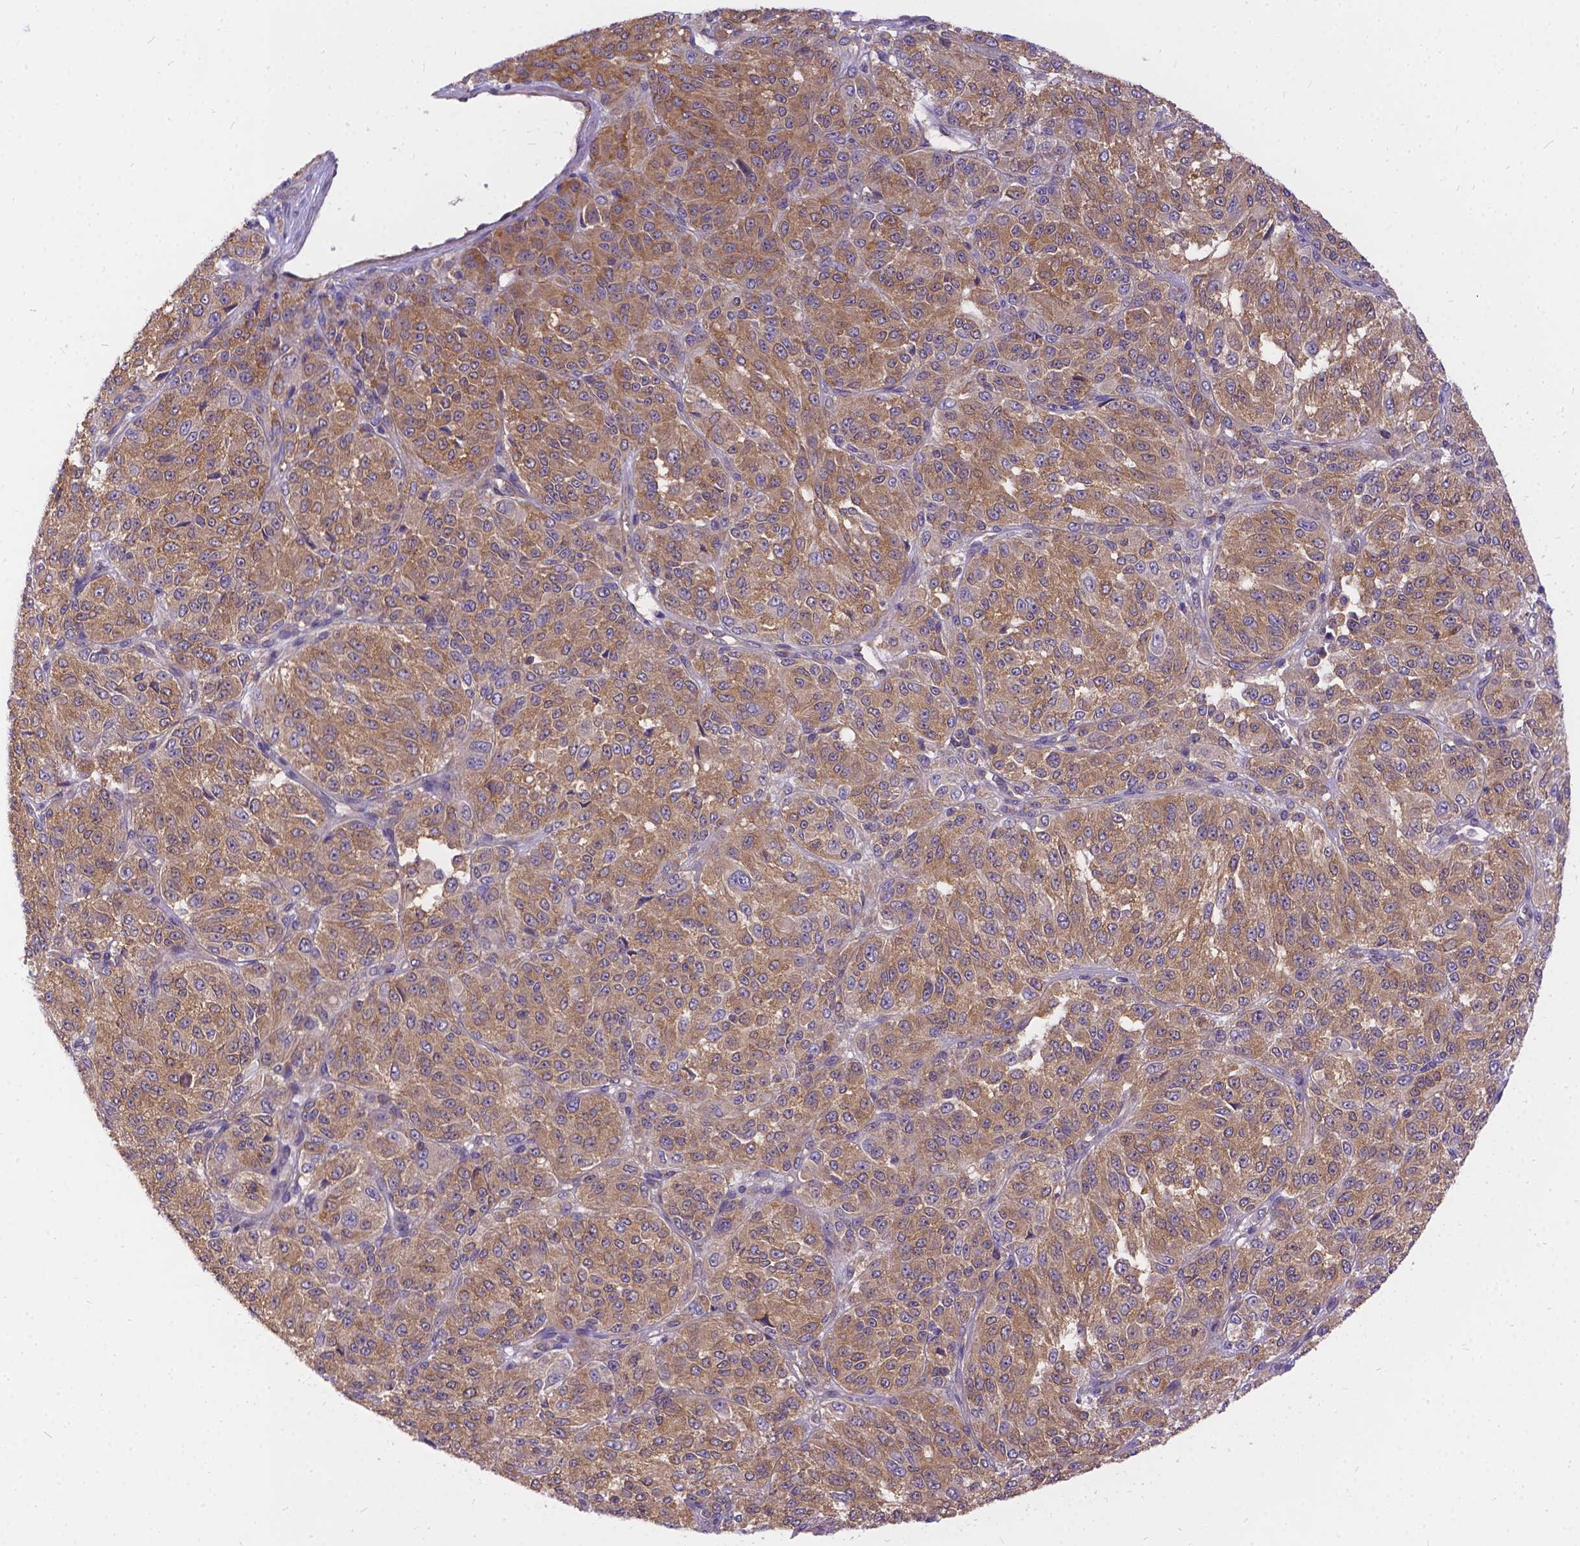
{"staining": {"intensity": "moderate", "quantity": ">75%", "location": "cytoplasmic/membranous"}, "tissue": "melanoma", "cell_type": "Tumor cells", "image_type": "cancer", "snomed": [{"axis": "morphology", "description": "Malignant melanoma, Metastatic site"}, {"axis": "topography", "description": "Brain"}], "caption": "About >75% of tumor cells in melanoma demonstrate moderate cytoplasmic/membranous protein expression as visualized by brown immunohistochemical staining.", "gene": "DENND6A", "patient": {"sex": "female", "age": 56}}